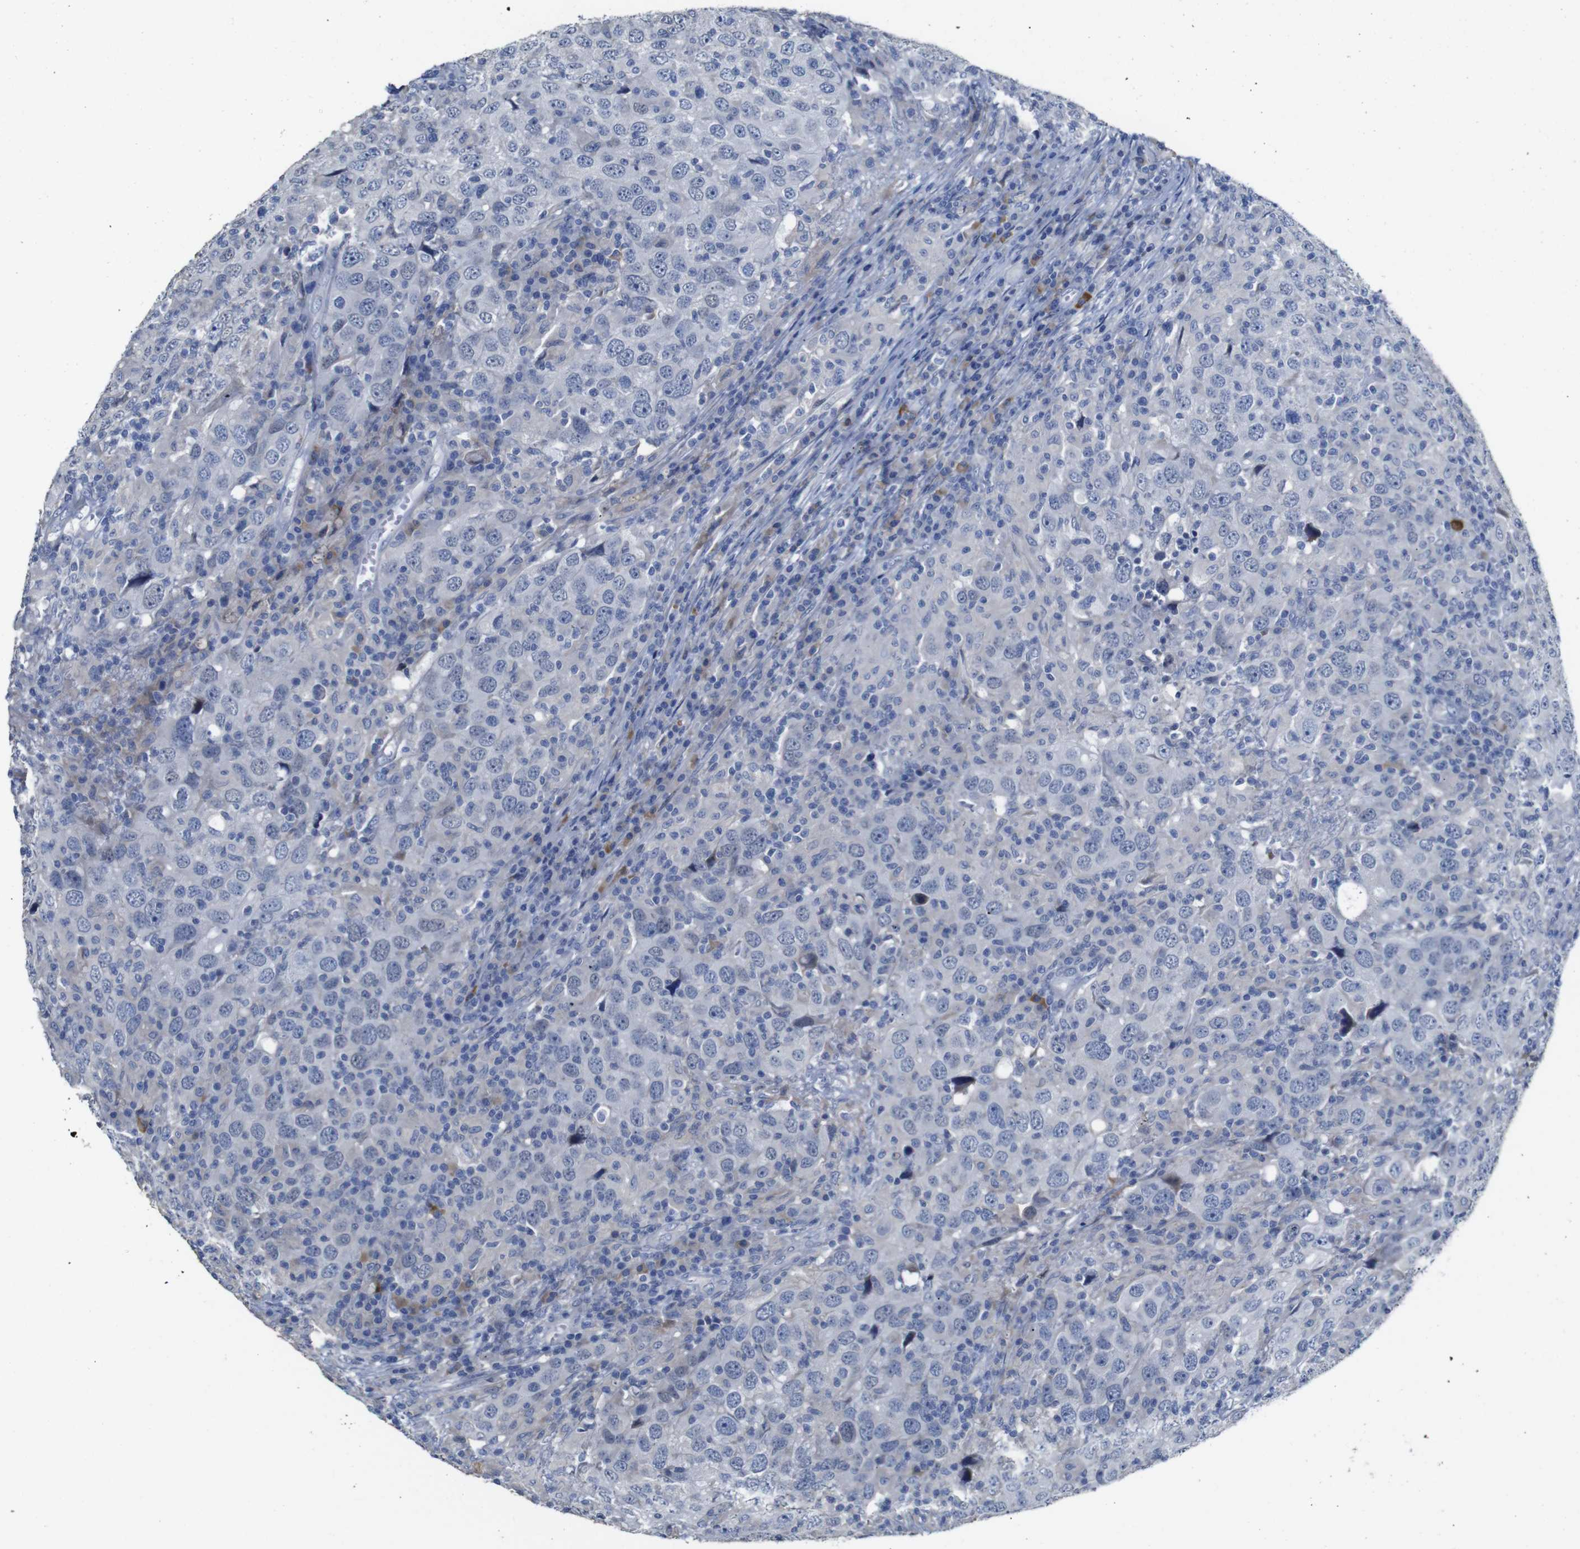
{"staining": {"intensity": "negative", "quantity": "none", "location": "none"}, "tissue": "head and neck cancer", "cell_type": "Tumor cells", "image_type": "cancer", "snomed": [{"axis": "morphology", "description": "Adenocarcinoma, NOS"}, {"axis": "topography", "description": "Salivary gland"}, {"axis": "topography", "description": "Head-Neck"}], "caption": "Head and neck adenocarcinoma was stained to show a protein in brown. There is no significant positivity in tumor cells. (Stains: DAB (3,3'-diaminobenzidine) IHC with hematoxylin counter stain, Microscopy: brightfield microscopy at high magnification).", "gene": "TCEAL9", "patient": {"sex": "female", "age": 65}}